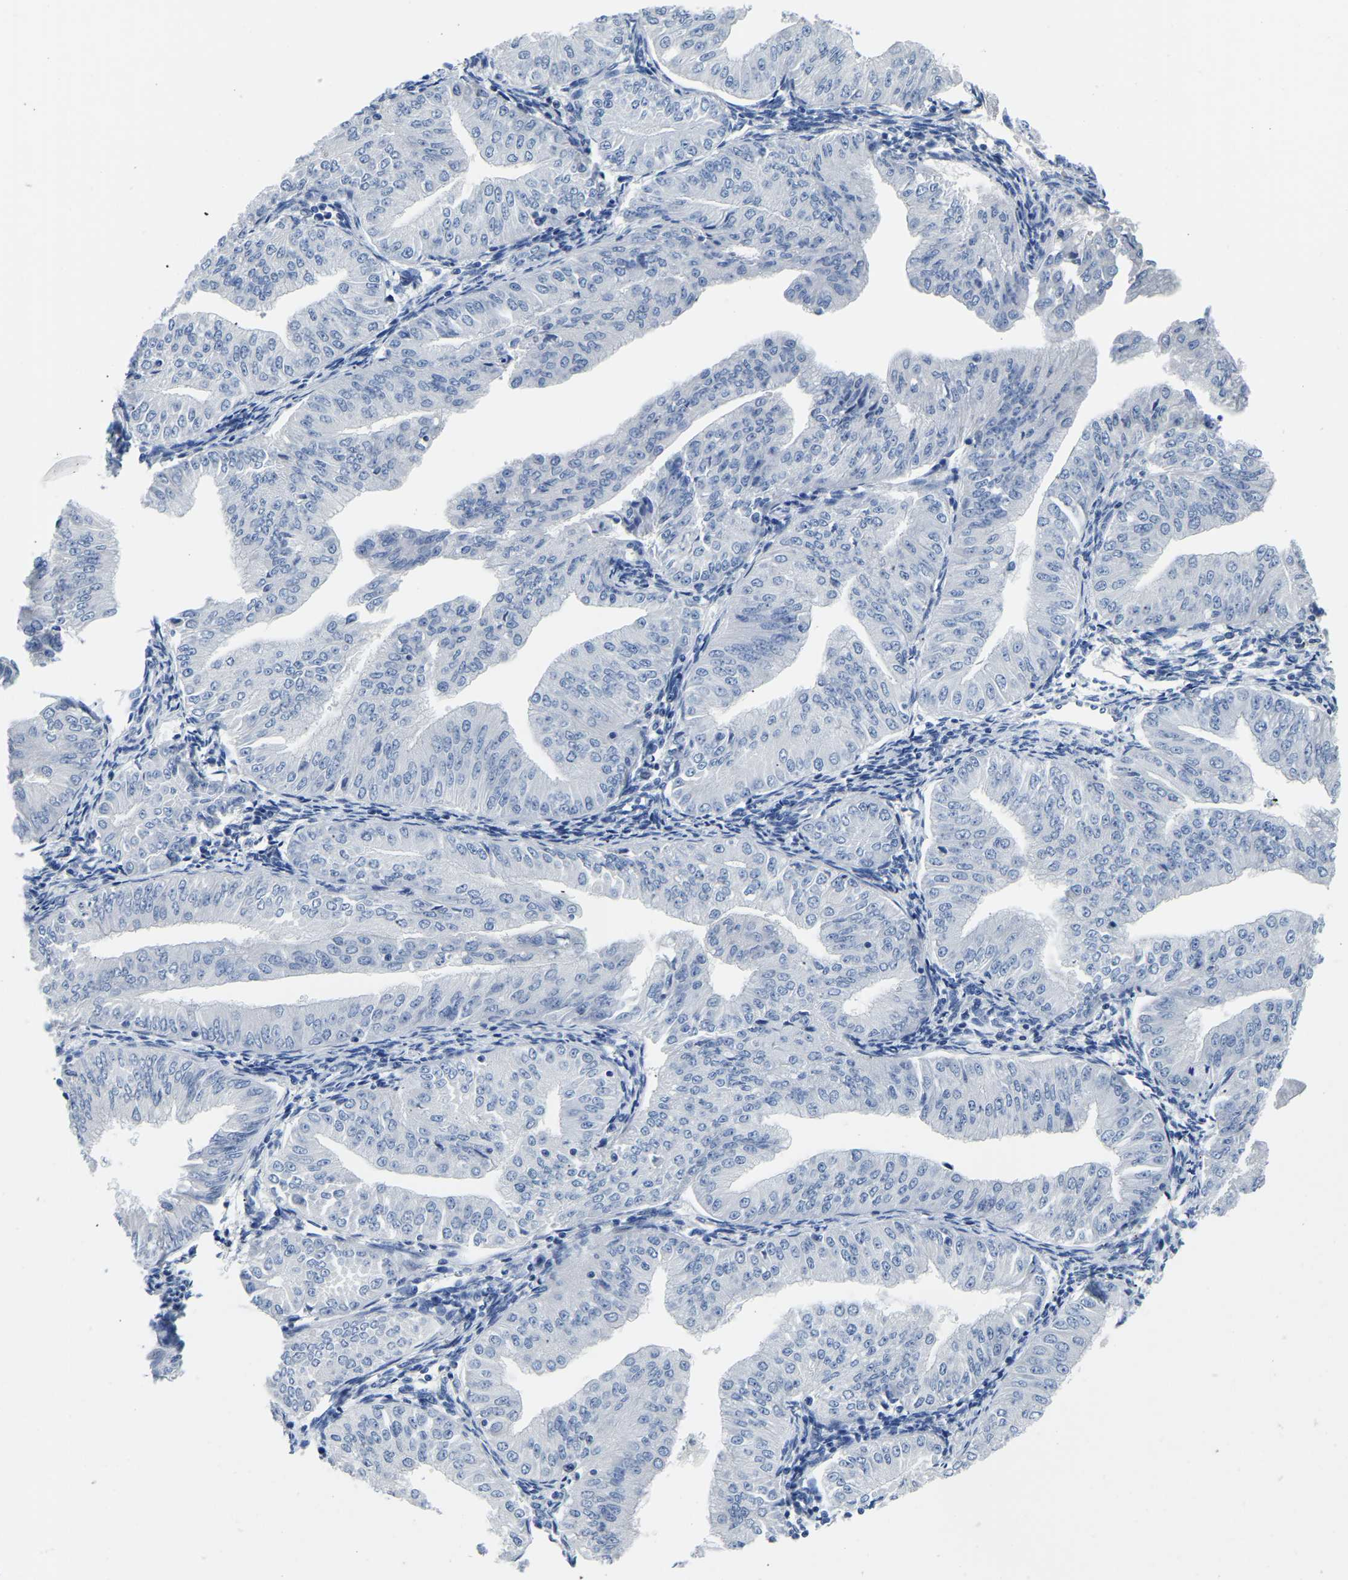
{"staining": {"intensity": "negative", "quantity": "none", "location": "none"}, "tissue": "endometrial cancer", "cell_type": "Tumor cells", "image_type": "cancer", "snomed": [{"axis": "morphology", "description": "Normal tissue, NOS"}, {"axis": "morphology", "description": "Adenocarcinoma, NOS"}, {"axis": "topography", "description": "Endometrium"}], "caption": "IHC image of neoplastic tissue: human endometrial cancer (adenocarcinoma) stained with DAB demonstrates no significant protein expression in tumor cells.", "gene": "PCK2", "patient": {"sex": "female", "age": 53}}